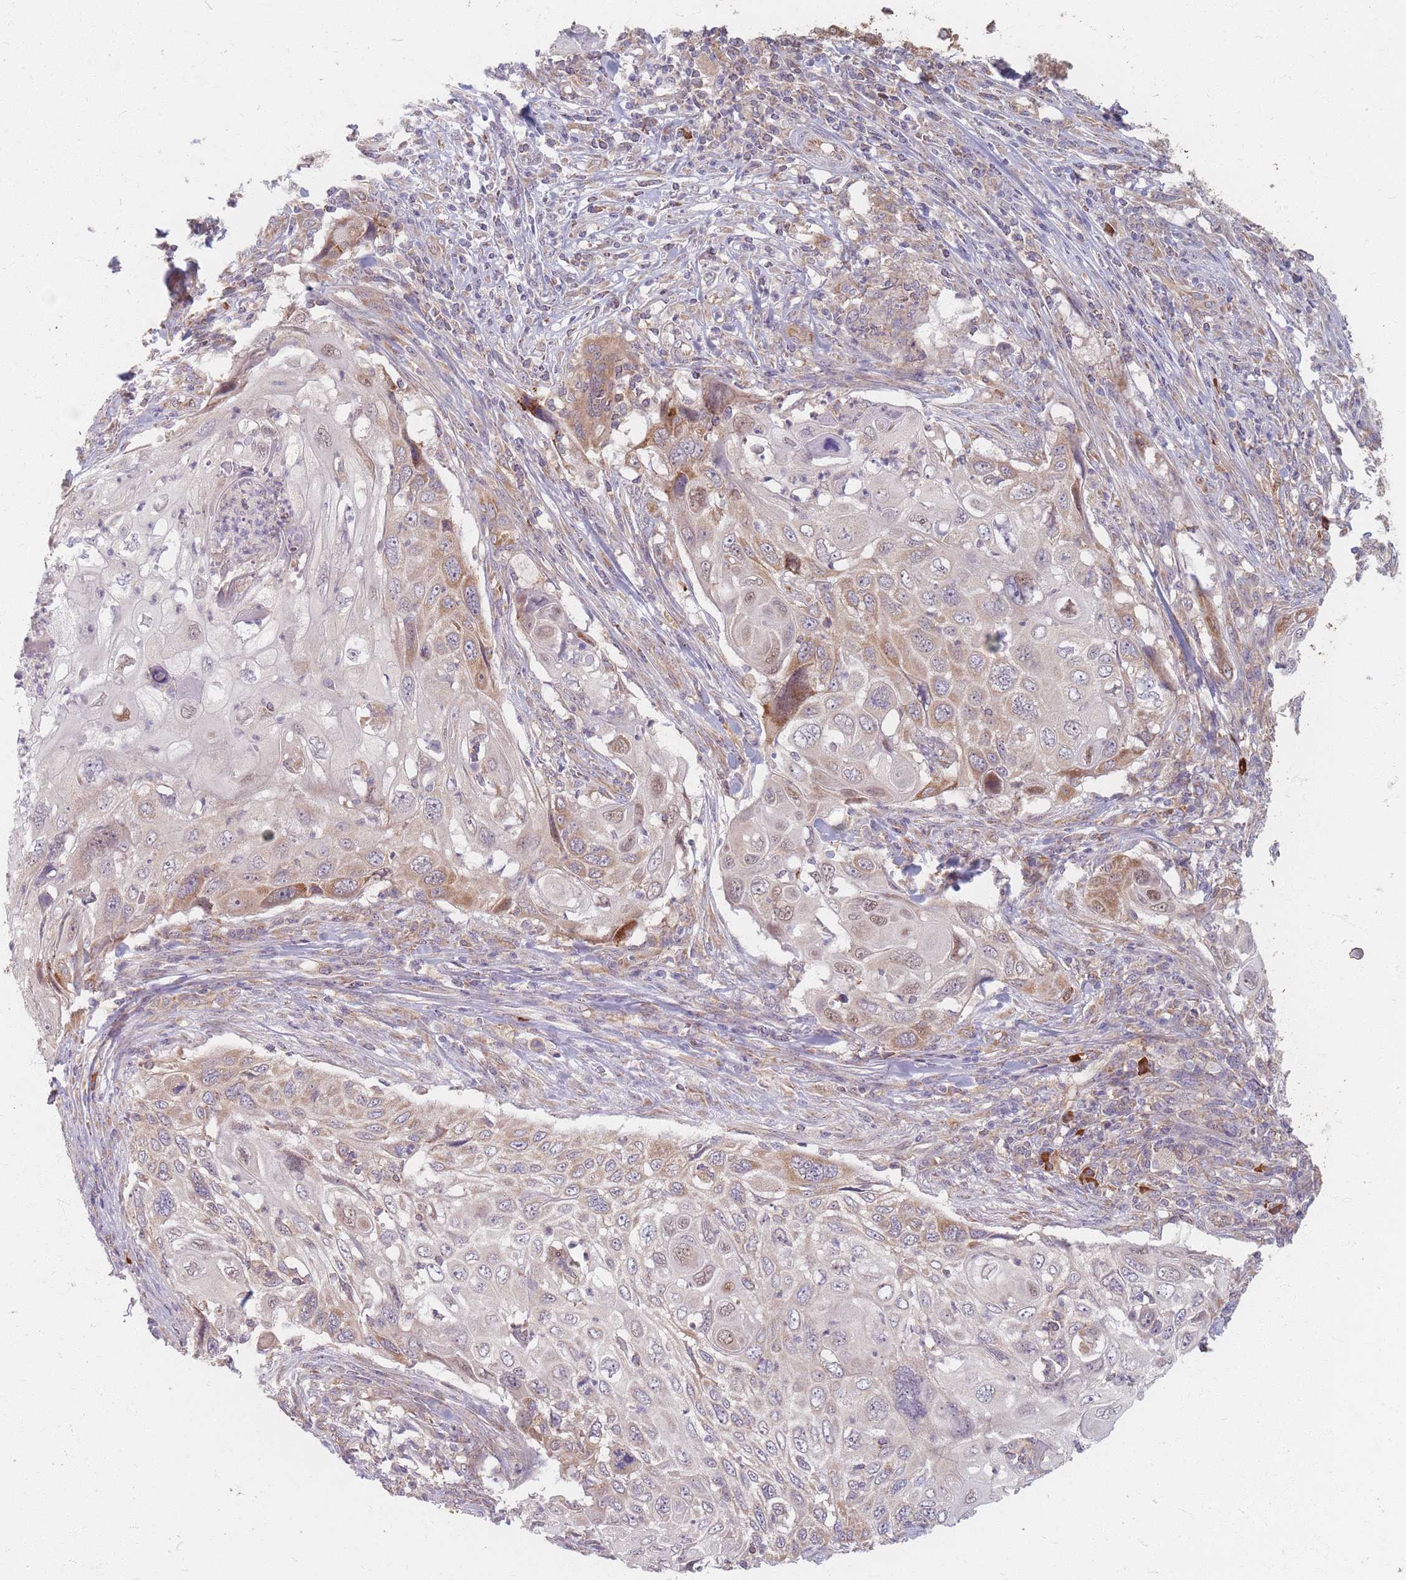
{"staining": {"intensity": "weak", "quantity": "<25%", "location": "cytoplasmic/membranous"}, "tissue": "cervical cancer", "cell_type": "Tumor cells", "image_type": "cancer", "snomed": [{"axis": "morphology", "description": "Squamous cell carcinoma, NOS"}, {"axis": "topography", "description": "Cervix"}], "caption": "A high-resolution histopathology image shows IHC staining of cervical squamous cell carcinoma, which shows no significant expression in tumor cells.", "gene": "SMIM14", "patient": {"sex": "female", "age": 70}}